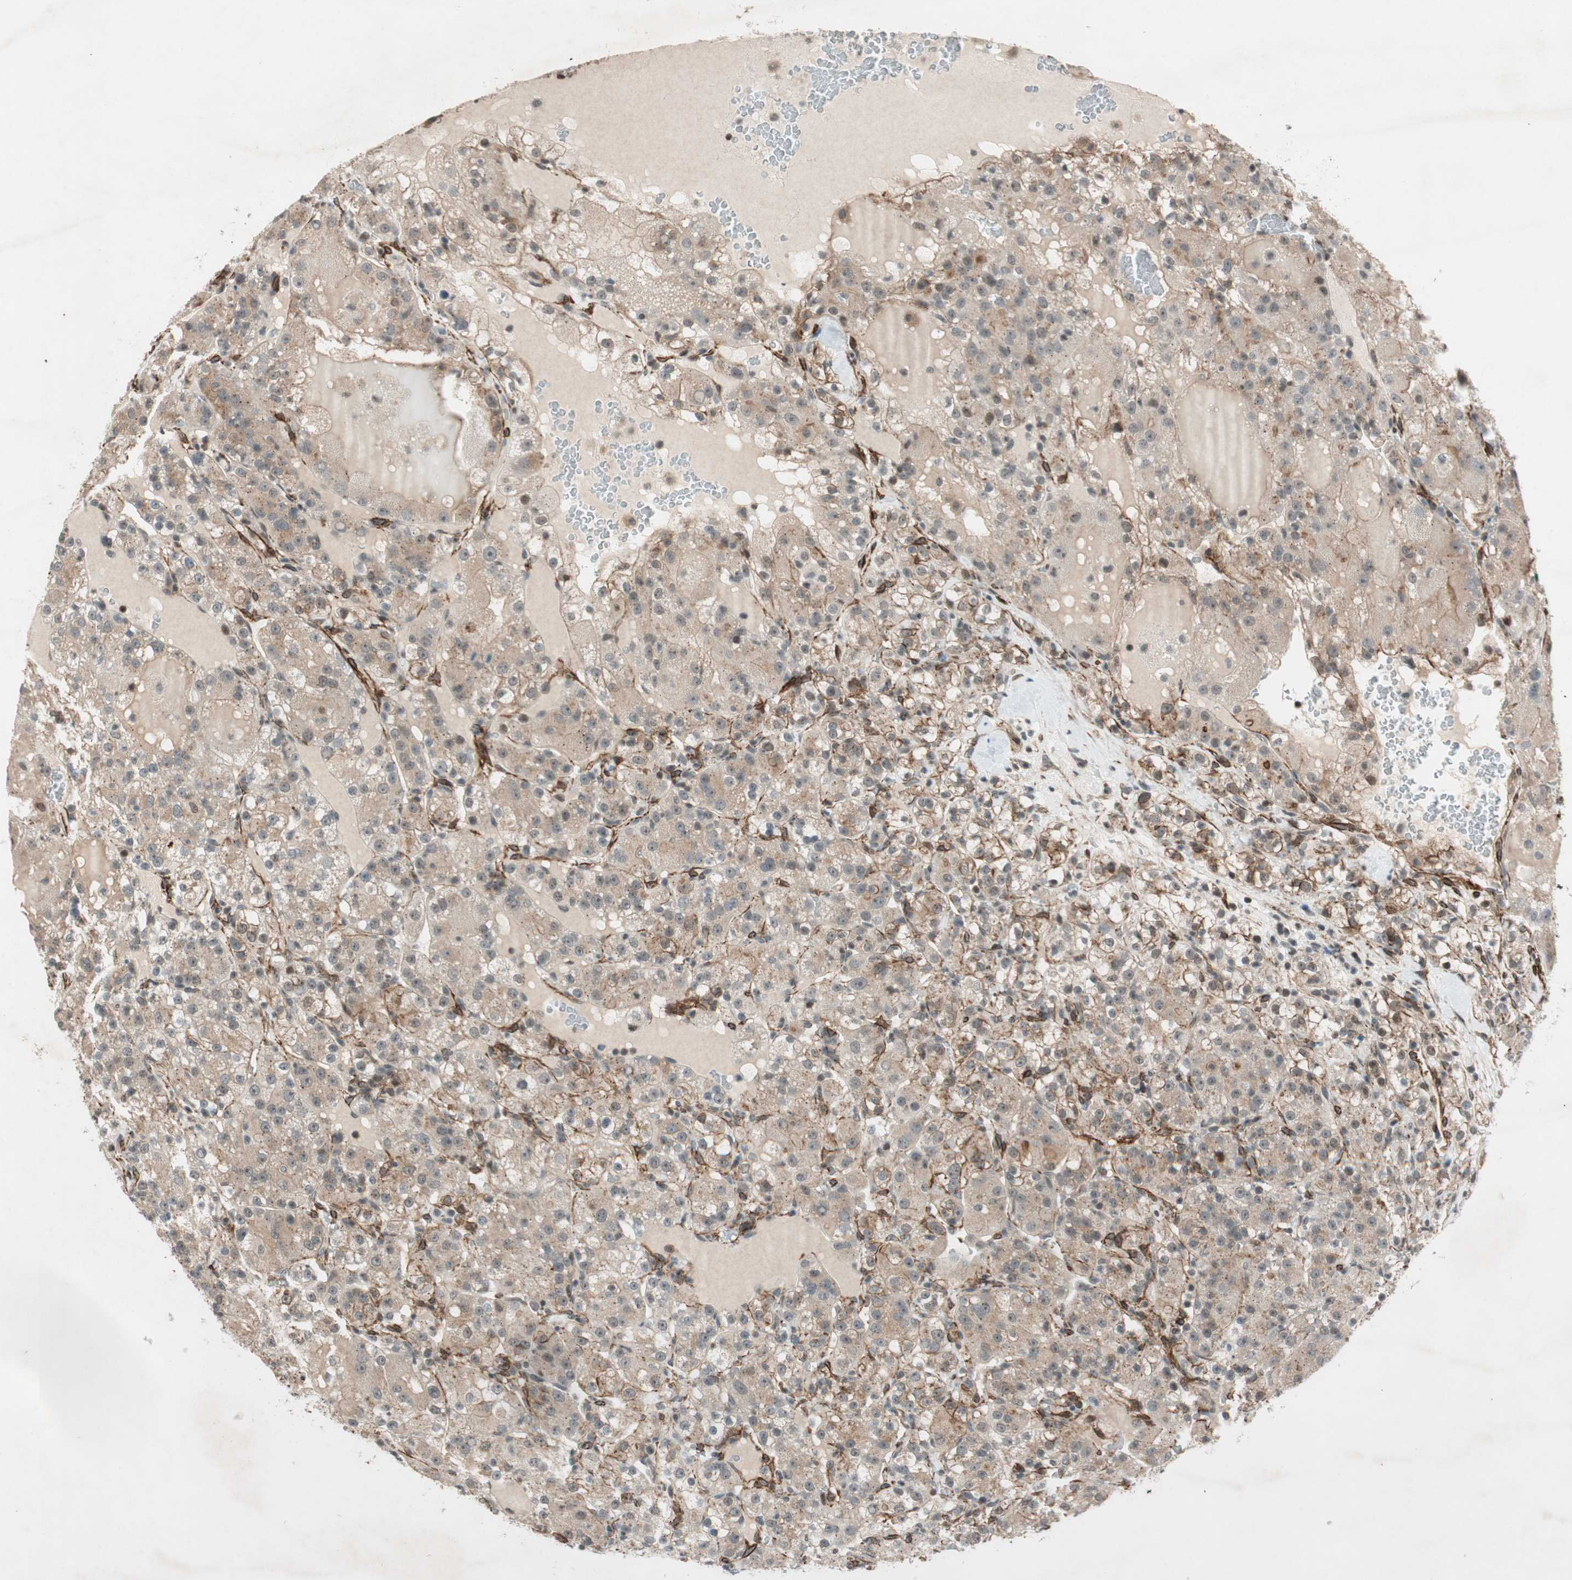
{"staining": {"intensity": "moderate", "quantity": ">75%", "location": "cytoplasmic/membranous,nuclear"}, "tissue": "renal cancer", "cell_type": "Tumor cells", "image_type": "cancer", "snomed": [{"axis": "morphology", "description": "Normal tissue, NOS"}, {"axis": "morphology", "description": "Adenocarcinoma, NOS"}, {"axis": "topography", "description": "Kidney"}], "caption": "Renal cancer (adenocarcinoma) tissue displays moderate cytoplasmic/membranous and nuclear expression in approximately >75% of tumor cells (DAB (3,3'-diaminobenzidine) = brown stain, brightfield microscopy at high magnification).", "gene": "CDK19", "patient": {"sex": "male", "age": 61}}